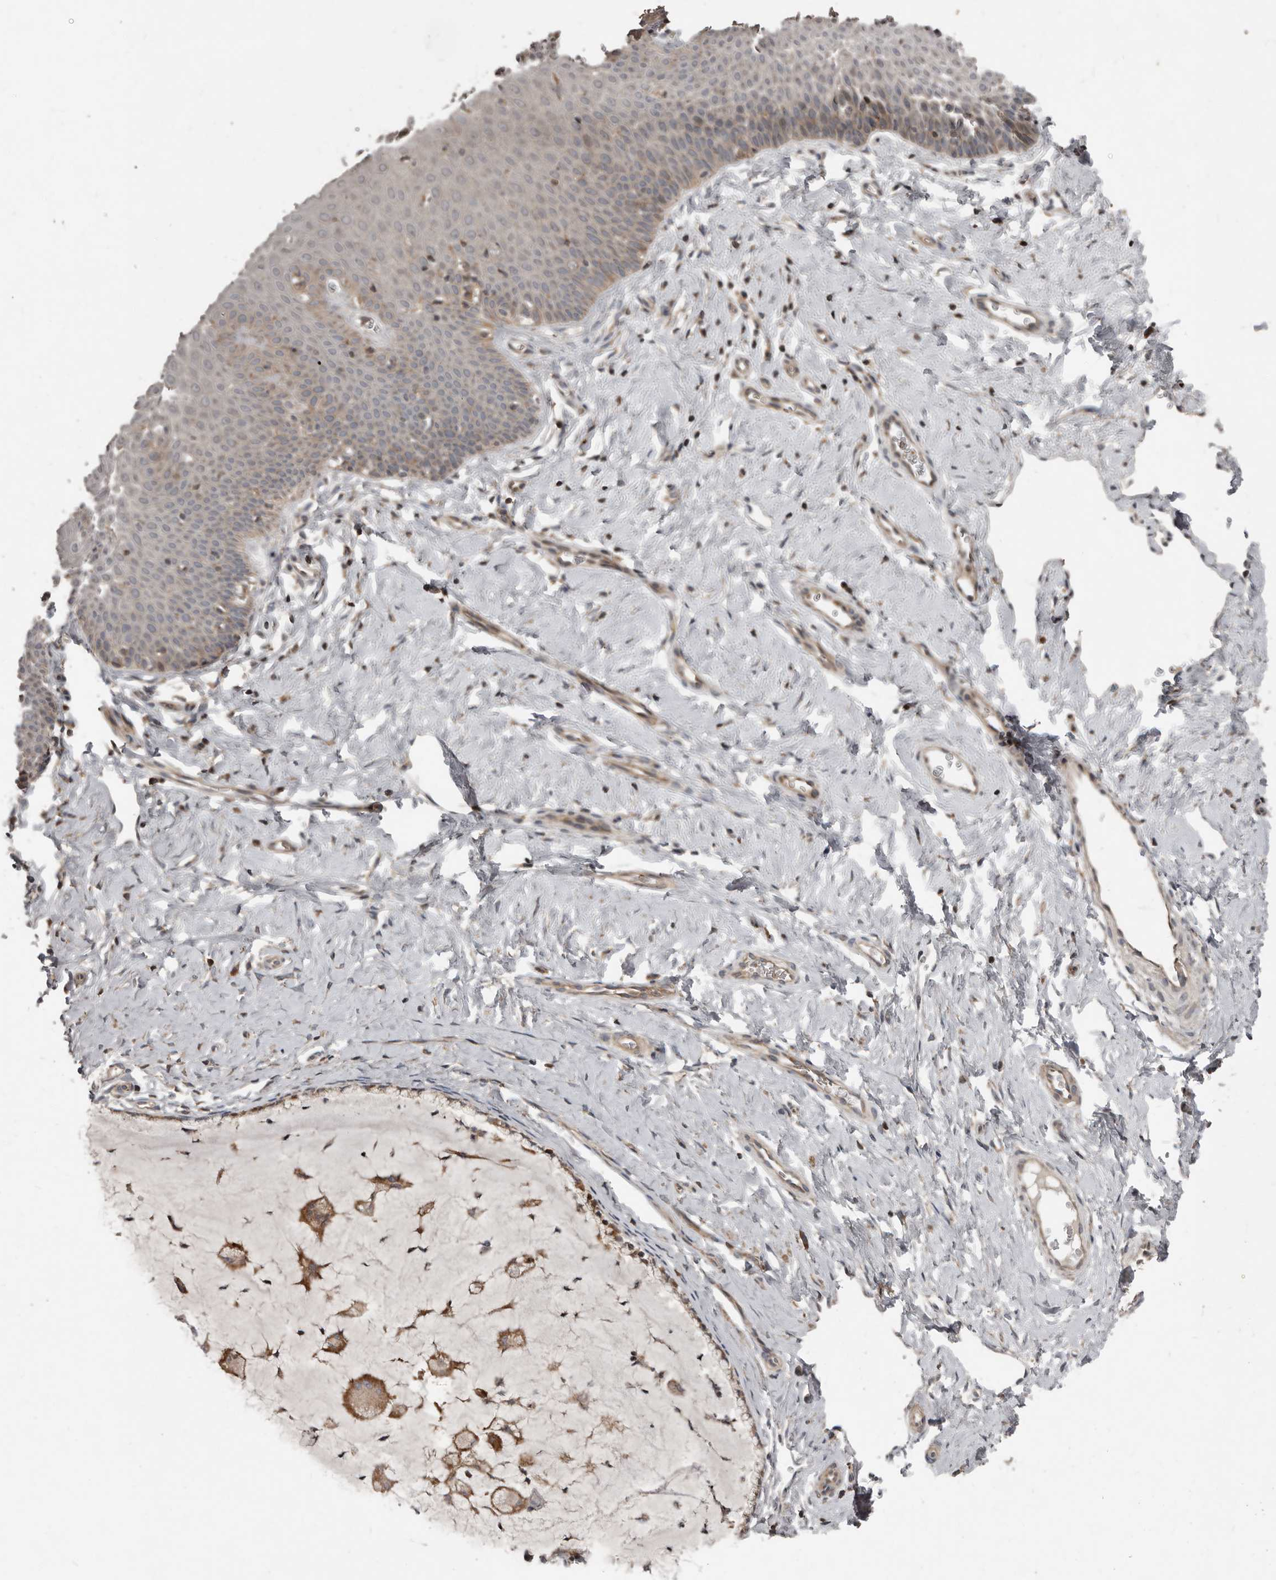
{"staining": {"intensity": "moderate", "quantity": "25%-75%", "location": "cytoplasmic/membranous"}, "tissue": "cervix", "cell_type": "Glandular cells", "image_type": "normal", "snomed": [{"axis": "morphology", "description": "Normal tissue, NOS"}, {"axis": "topography", "description": "Cervix"}], "caption": "Benign cervix reveals moderate cytoplasmic/membranous positivity in about 25%-75% of glandular cells, visualized by immunohistochemistry. The staining was performed using DAB to visualize the protein expression in brown, while the nuclei were stained in blue with hematoxylin (Magnification: 20x).", "gene": "FBXO31", "patient": {"sex": "female", "age": 36}}